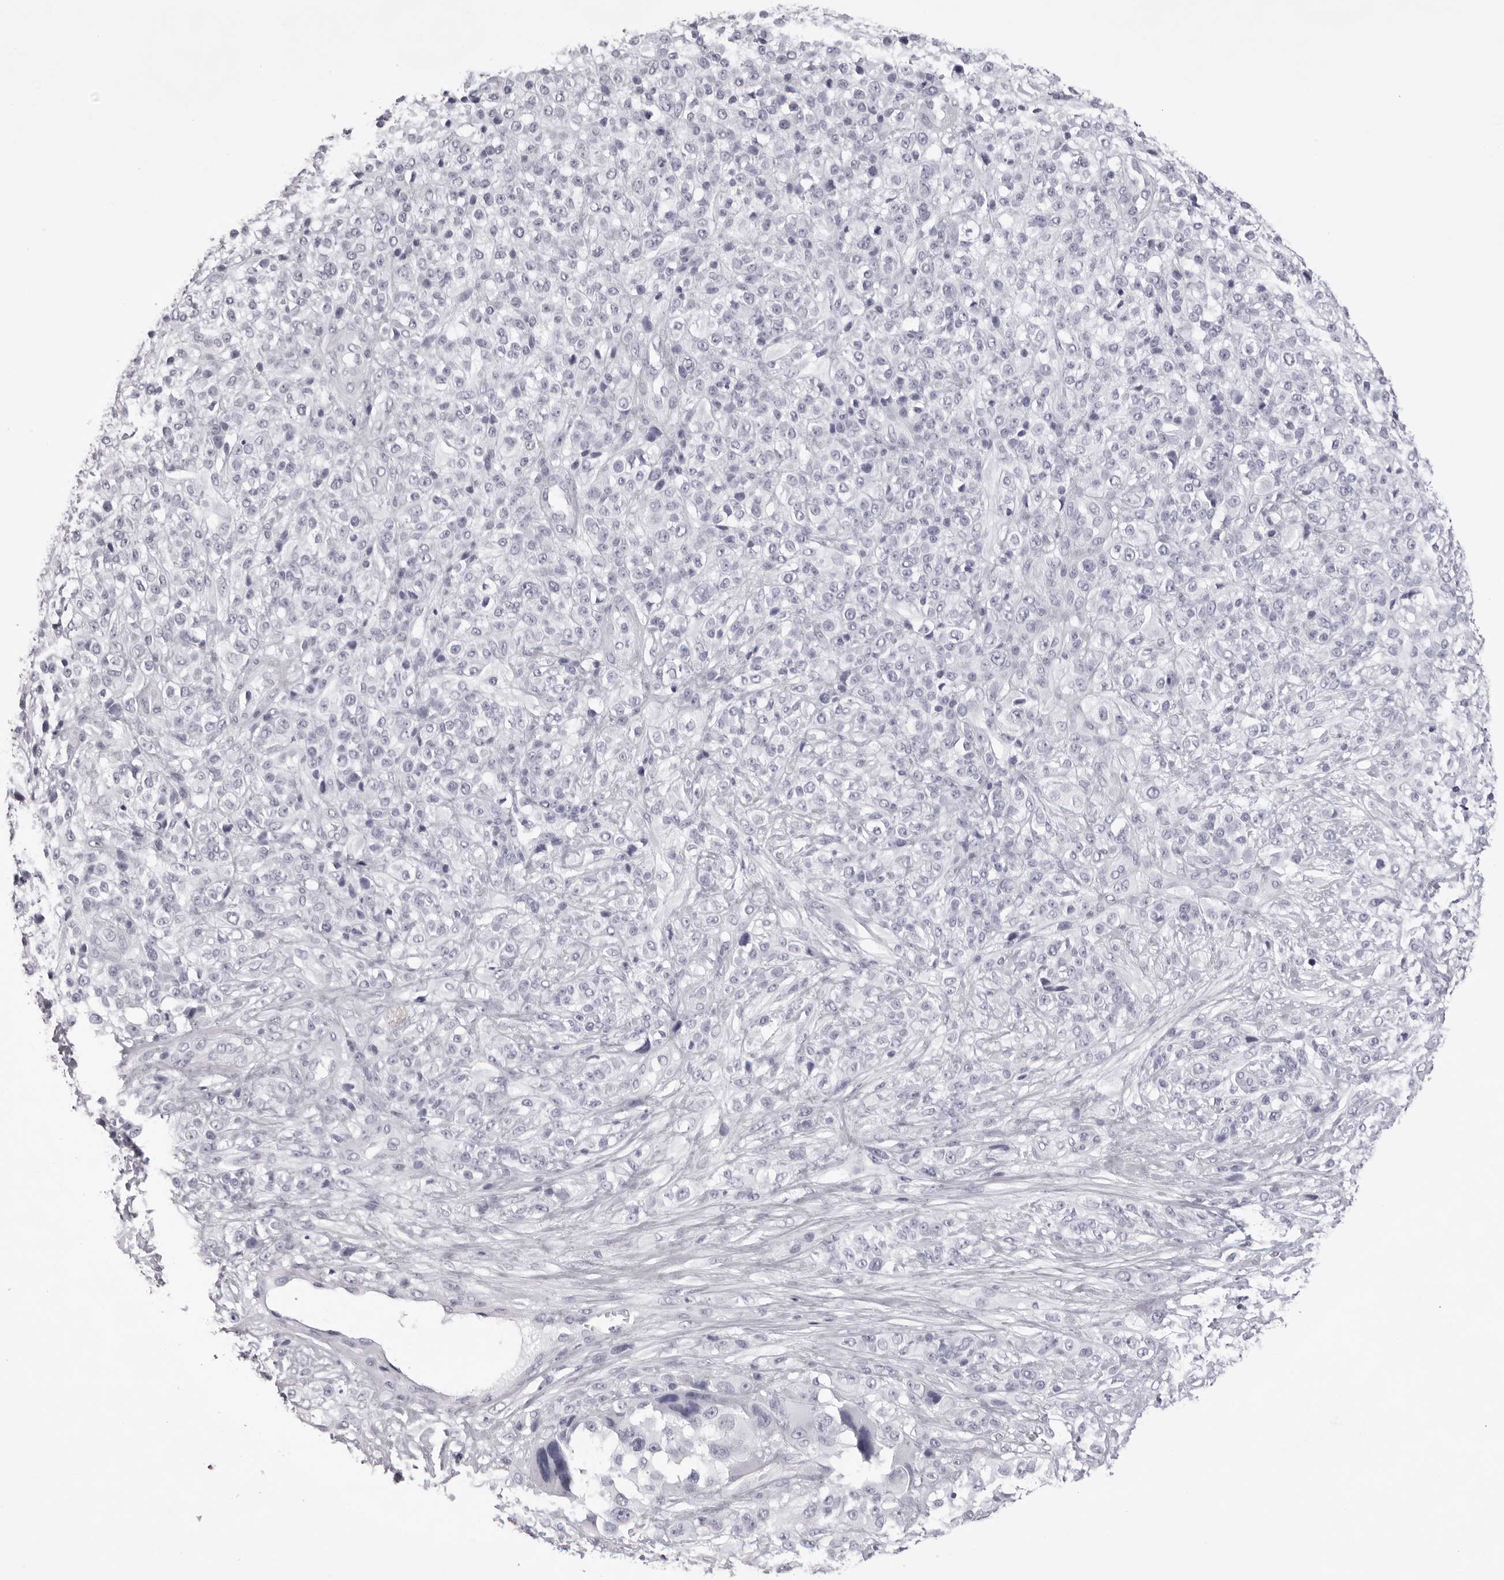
{"staining": {"intensity": "negative", "quantity": "none", "location": "none"}, "tissue": "melanoma", "cell_type": "Tumor cells", "image_type": "cancer", "snomed": [{"axis": "morphology", "description": "Malignant melanoma, NOS"}, {"axis": "topography", "description": "Skin"}], "caption": "High power microscopy photomicrograph of an IHC histopathology image of malignant melanoma, revealing no significant positivity in tumor cells.", "gene": "SPTA1", "patient": {"sex": "female", "age": 55}}